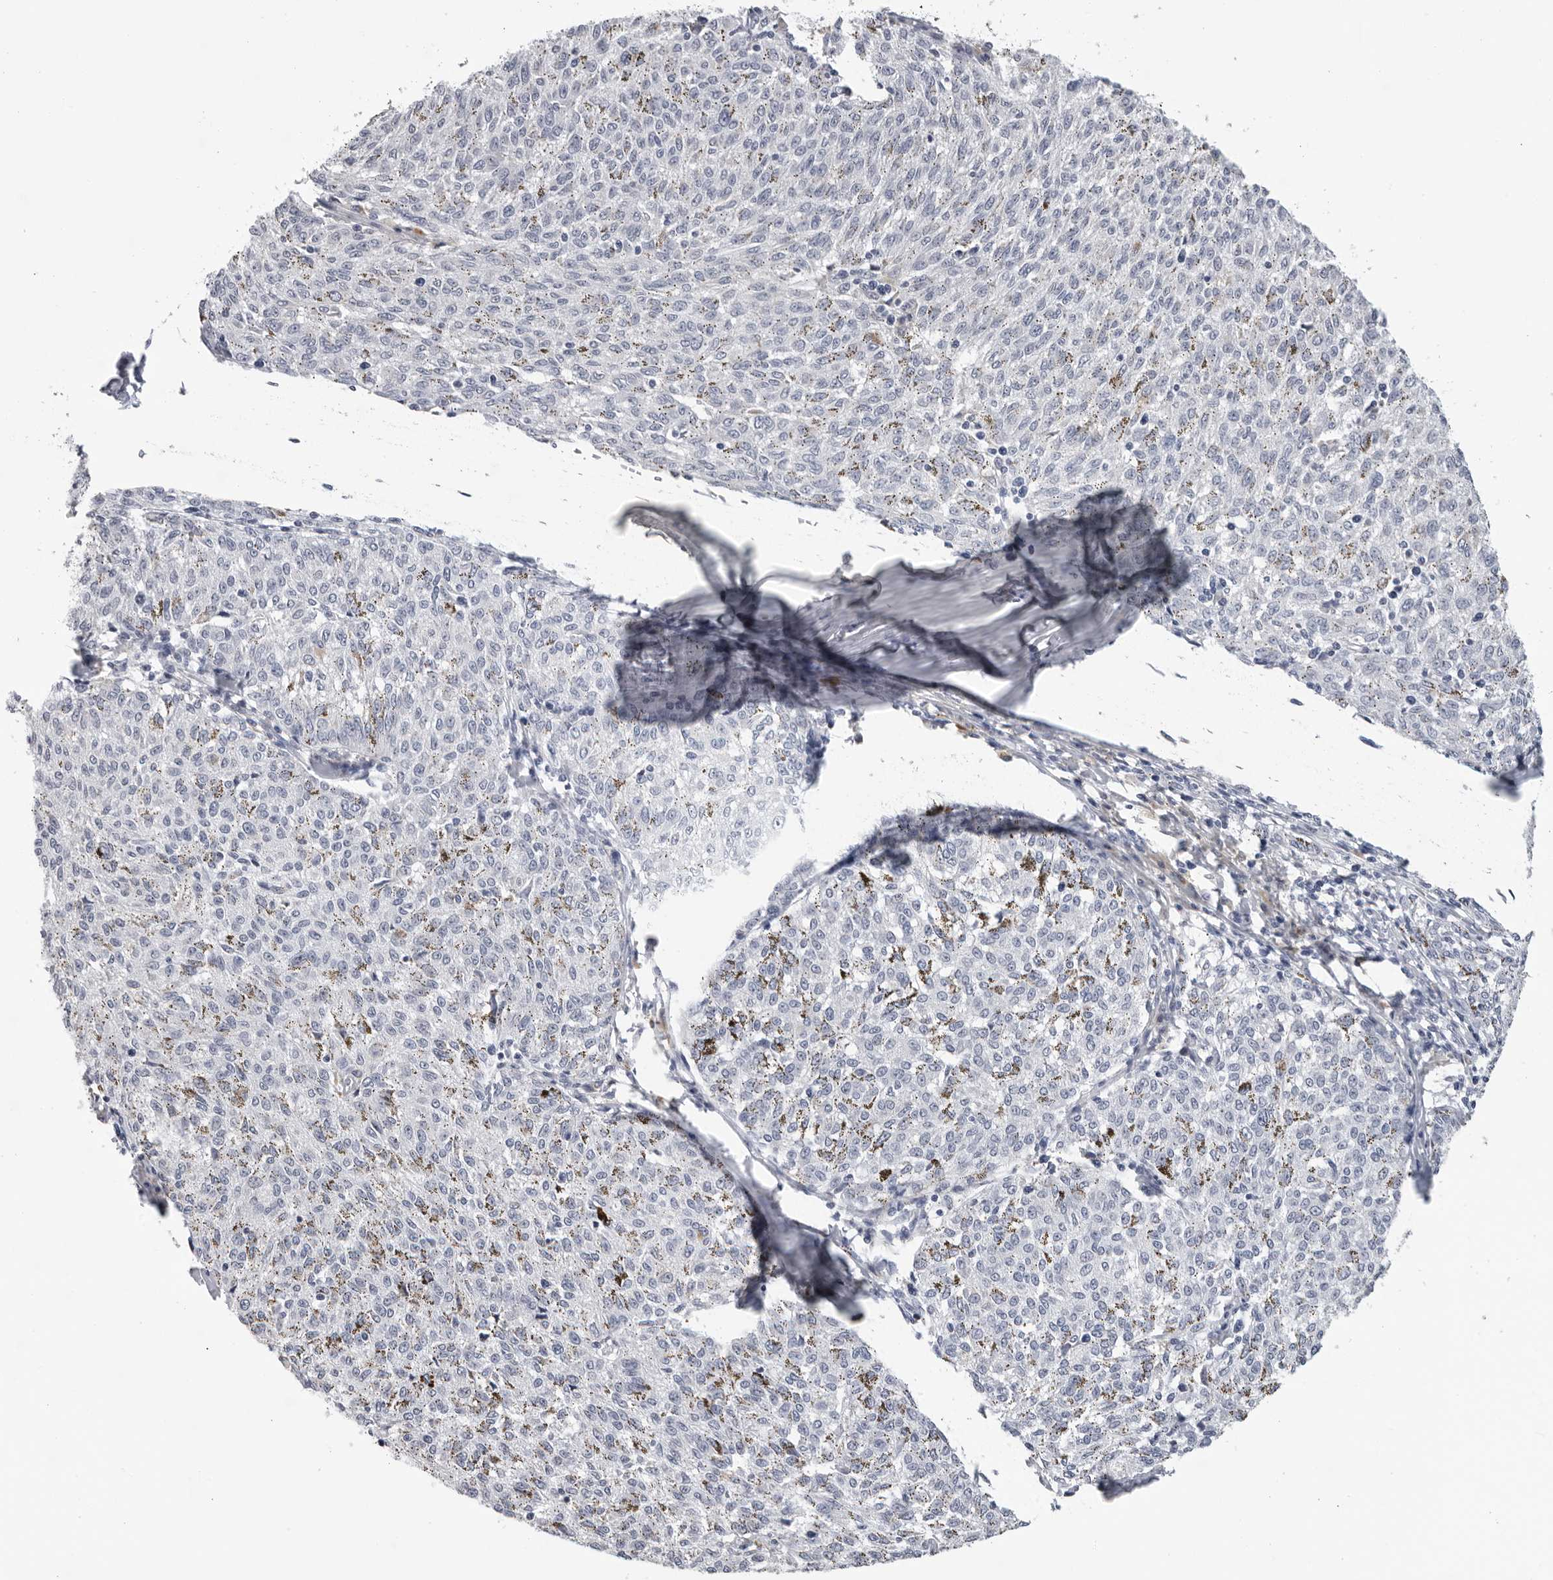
{"staining": {"intensity": "negative", "quantity": "none", "location": "none"}, "tissue": "melanoma", "cell_type": "Tumor cells", "image_type": "cancer", "snomed": [{"axis": "morphology", "description": "Malignant melanoma, NOS"}, {"axis": "topography", "description": "Skin"}], "caption": "The histopathology image exhibits no staining of tumor cells in malignant melanoma.", "gene": "ZNF502", "patient": {"sex": "female", "age": 72}}